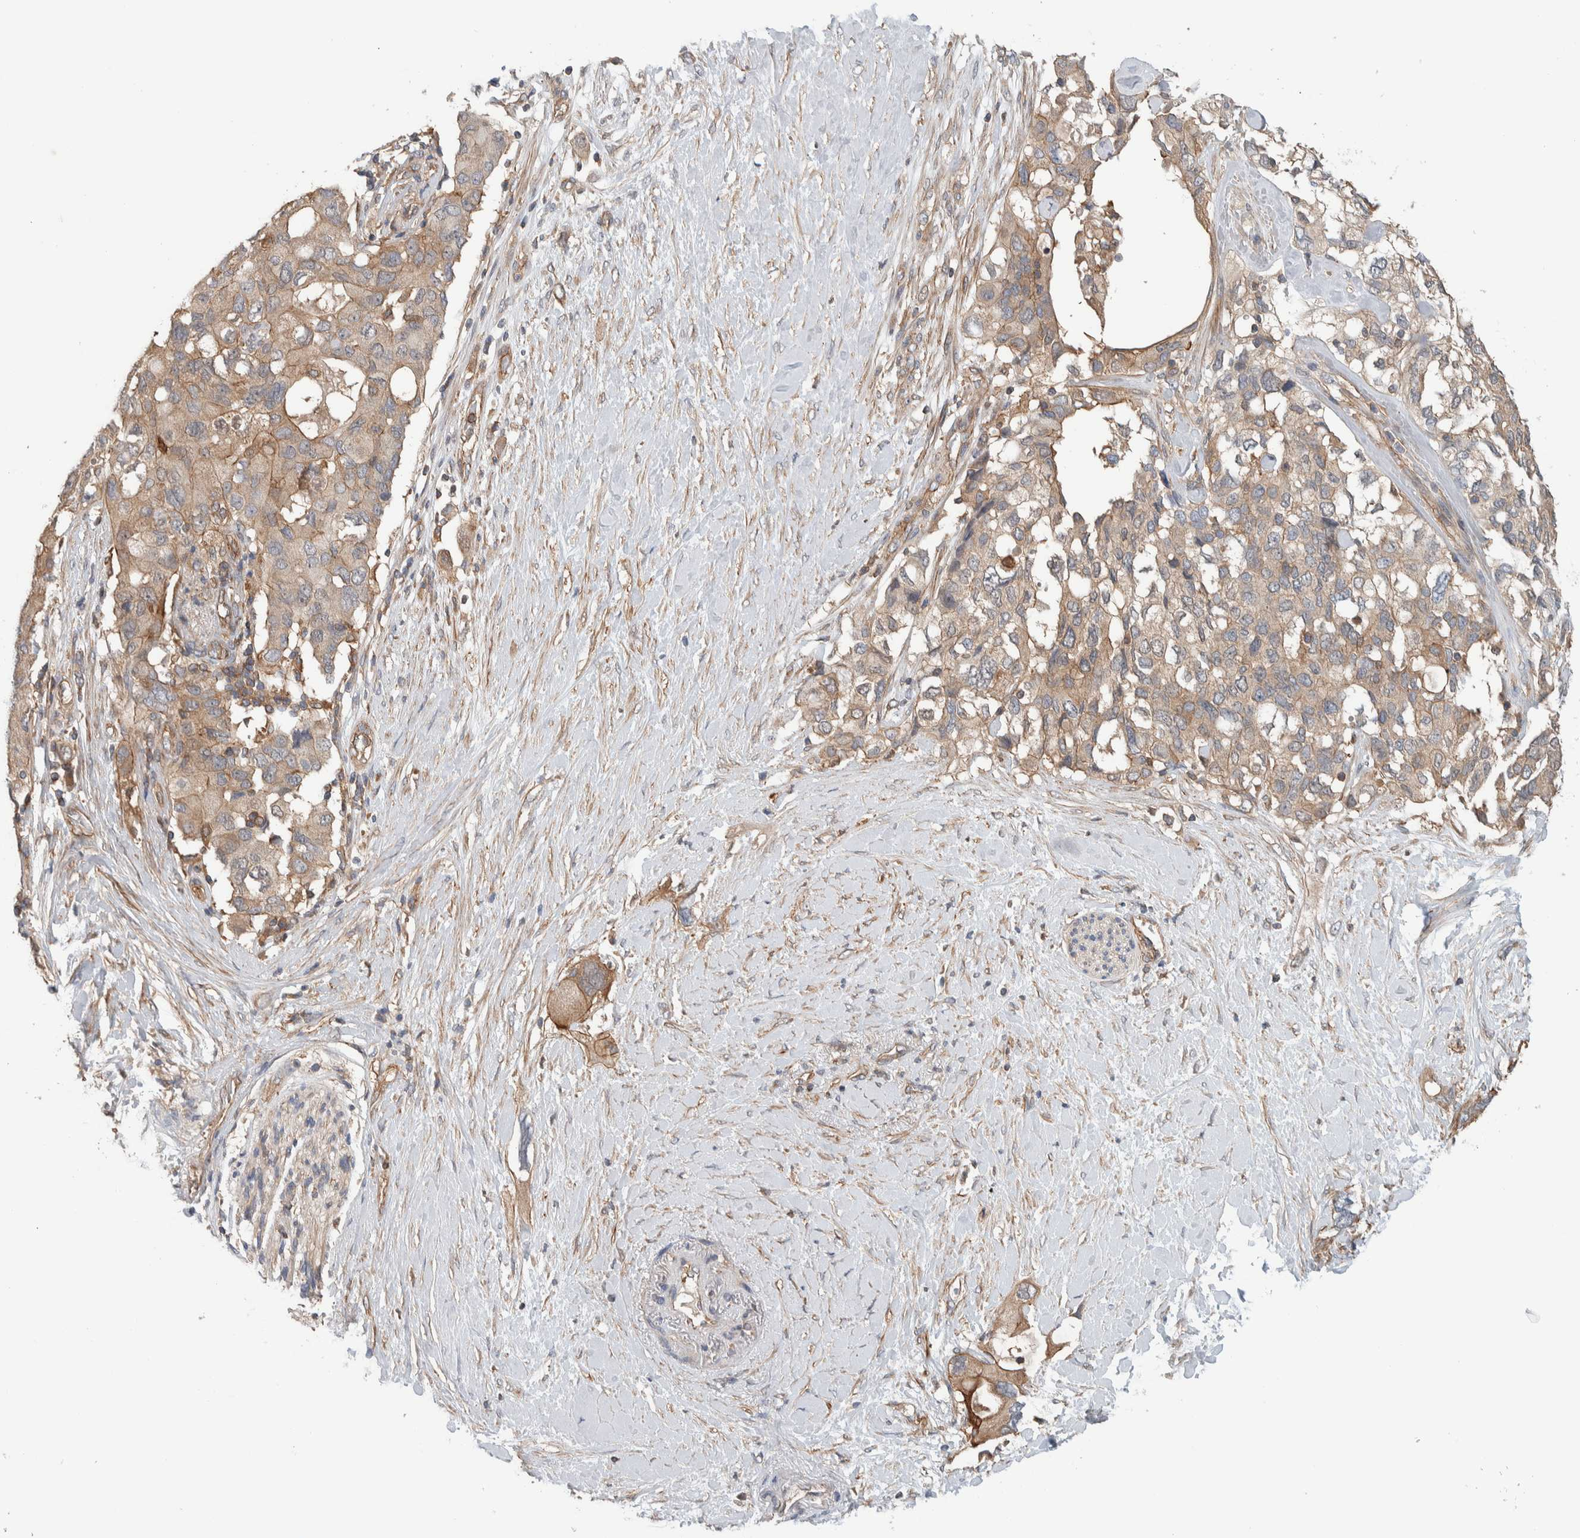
{"staining": {"intensity": "moderate", "quantity": ">75%", "location": "cytoplasmic/membranous"}, "tissue": "pancreatic cancer", "cell_type": "Tumor cells", "image_type": "cancer", "snomed": [{"axis": "morphology", "description": "Adenocarcinoma, NOS"}, {"axis": "topography", "description": "Pancreas"}], "caption": "IHC image of neoplastic tissue: human pancreatic cancer (adenocarcinoma) stained using IHC displays medium levels of moderate protein expression localized specifically in the cytoplasmic/membranous of tumor cells, appearing as a cytoplasmic/membranous brown color.", "gene": "MPRIP", "patient": {"sex": "female", "age": 56}}